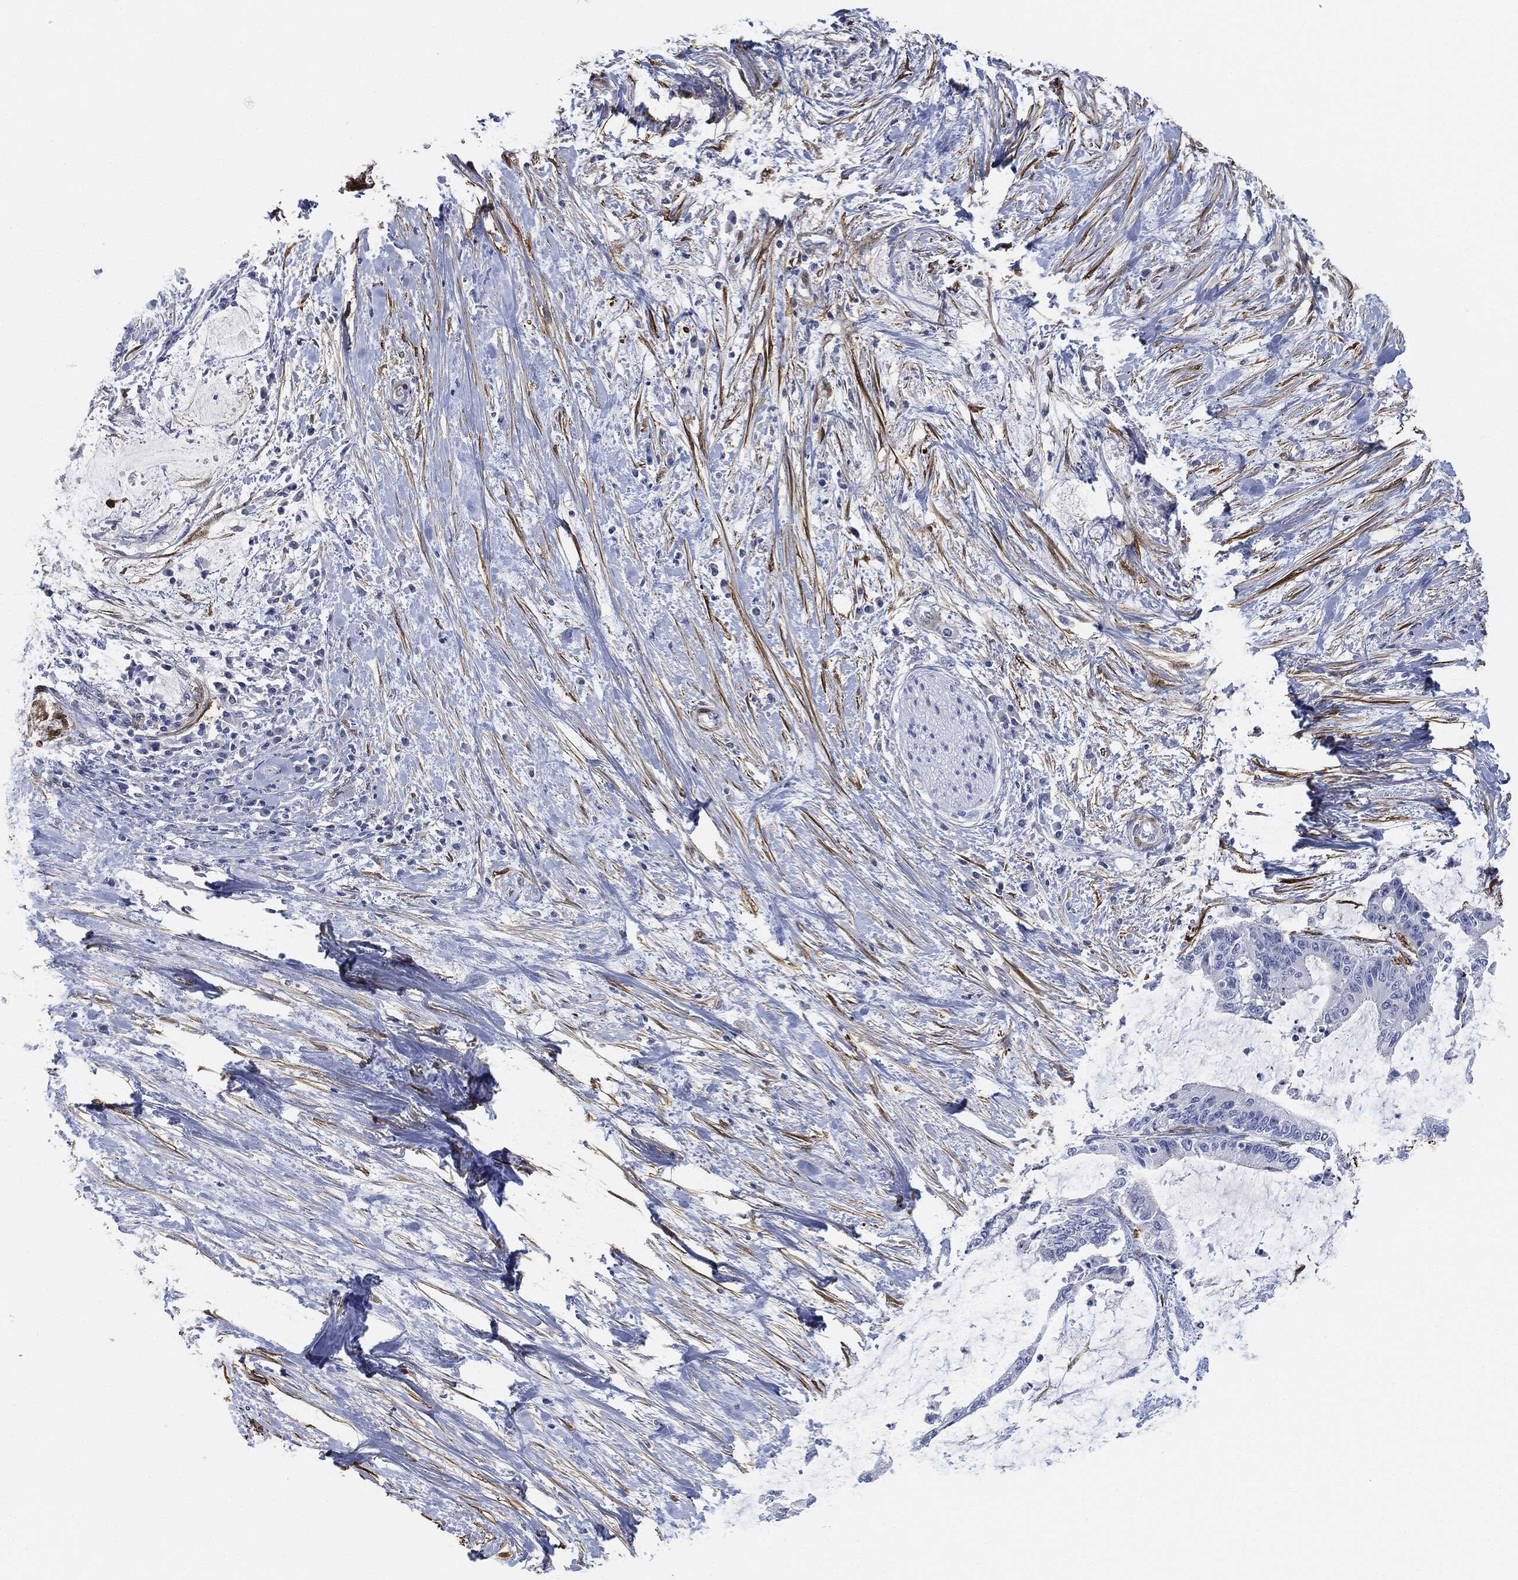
{"staining": {"intensity": "negative", "quantity": "none", "location": "none"}, "tissue": "liver cancer", "cell_type": "Tumor cells", "image_type": "cancer", "snomed": [{"axis": "morphology", "description": "Cholangiocarcinoma"}, {"axis": "topography", "description": "Liver"}], "caption": "There is no significant staining in tumor cells of cholangiocarcinoma (liver).", "gene": "TAGLN", "patient": {"sex": "female", "age": 73}}